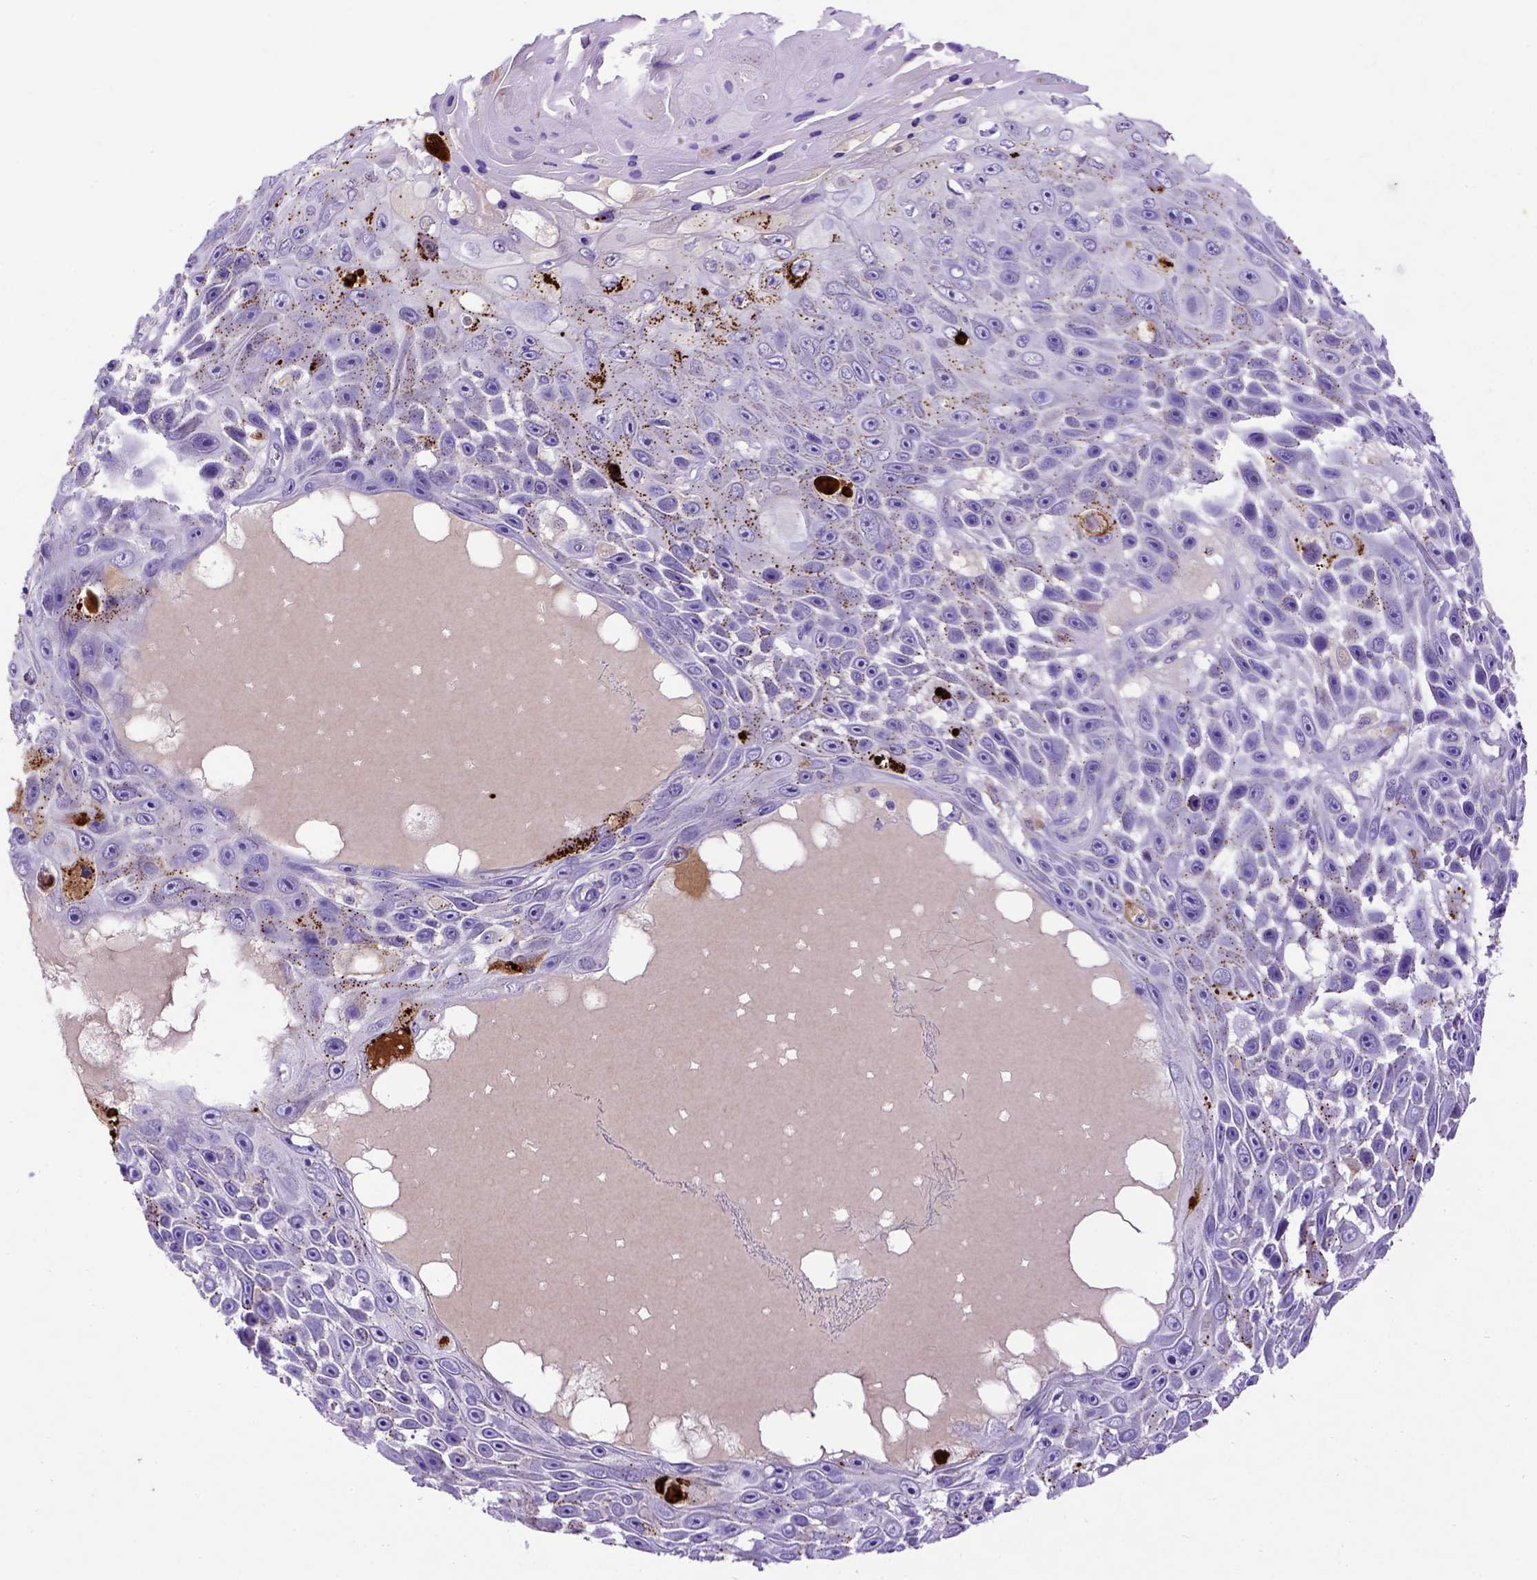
{"staining": {"intensity": "negative", "quantity": "none", "location": "none"}, "tissue": "skin cancer", "cell_type": "Tumor cells", "image_type": "cancer", "snomed": [{"axis": "morphology", "description": "Squamous cell carcinoma, NOS"}, {"axis": "topography", "description": "Skin"}], "caption": "DAB immunohistochemical staining of human skin cancer demonstrates no significant positivity in tumor cells.", "gene": "ADAM12", "patient": {"sex": "male", "age": 82}}